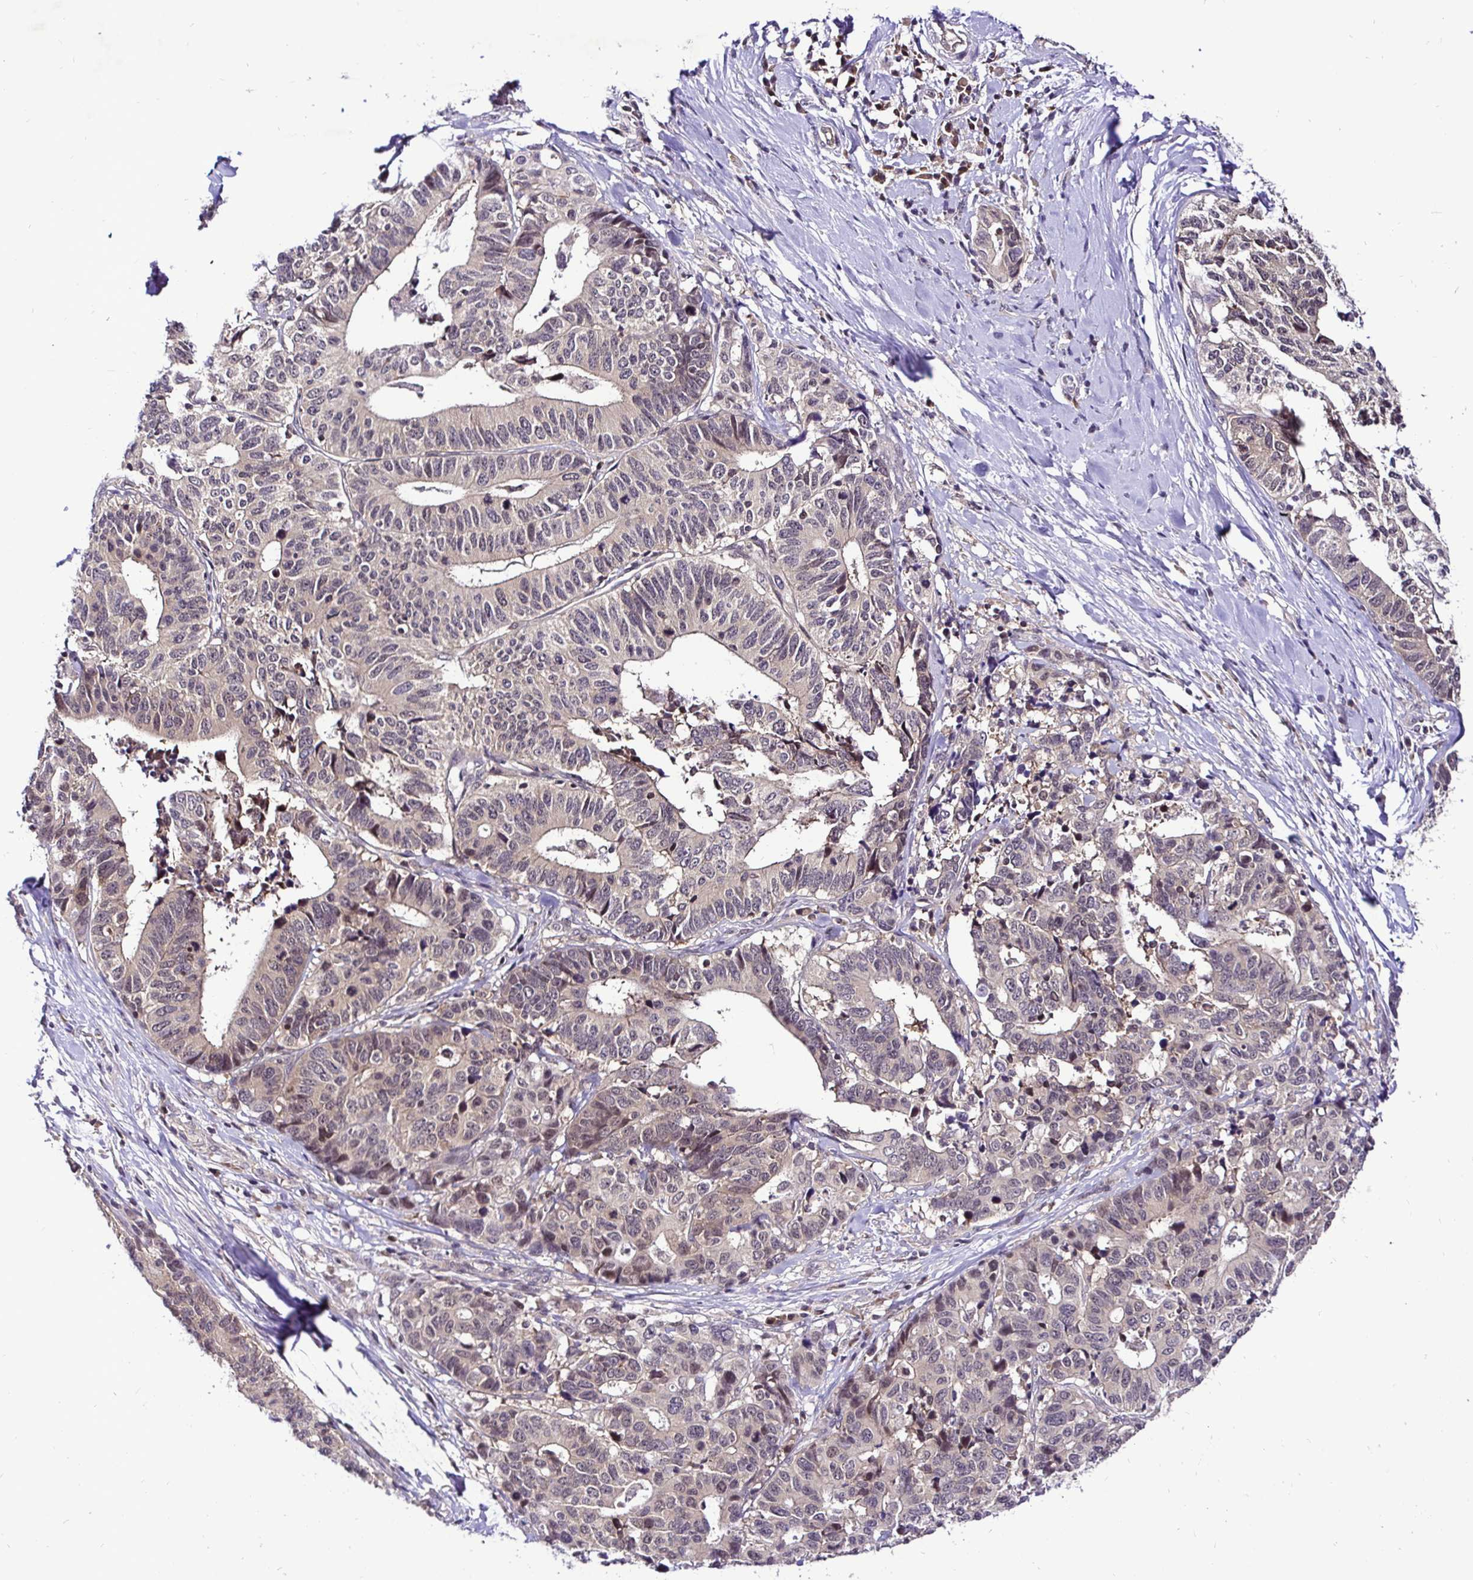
{"staining": {"intensity": "weak", "quantity": "25%-75%", "location": "cytoplasmic/membranous,nuclear"}, "tissue": "stomach cancer", "cell_type": "Tumor cells", "image_type": "cancer", "snomed": [{"axis": "morphology", "description": "Adenocarcinoma, NOS"}, {"axis": "topography", "description": "Stomach, upper"}], "caption": "This histopathology image exhibits IHC staining of human adenocarcinoma (stomach), with low weak cytoplasmic/membranous and nuclear staining in about 25%-75% of tumor cells.", "gene": "UBE2M", "patient": {"sex": "female", "age": 67}}